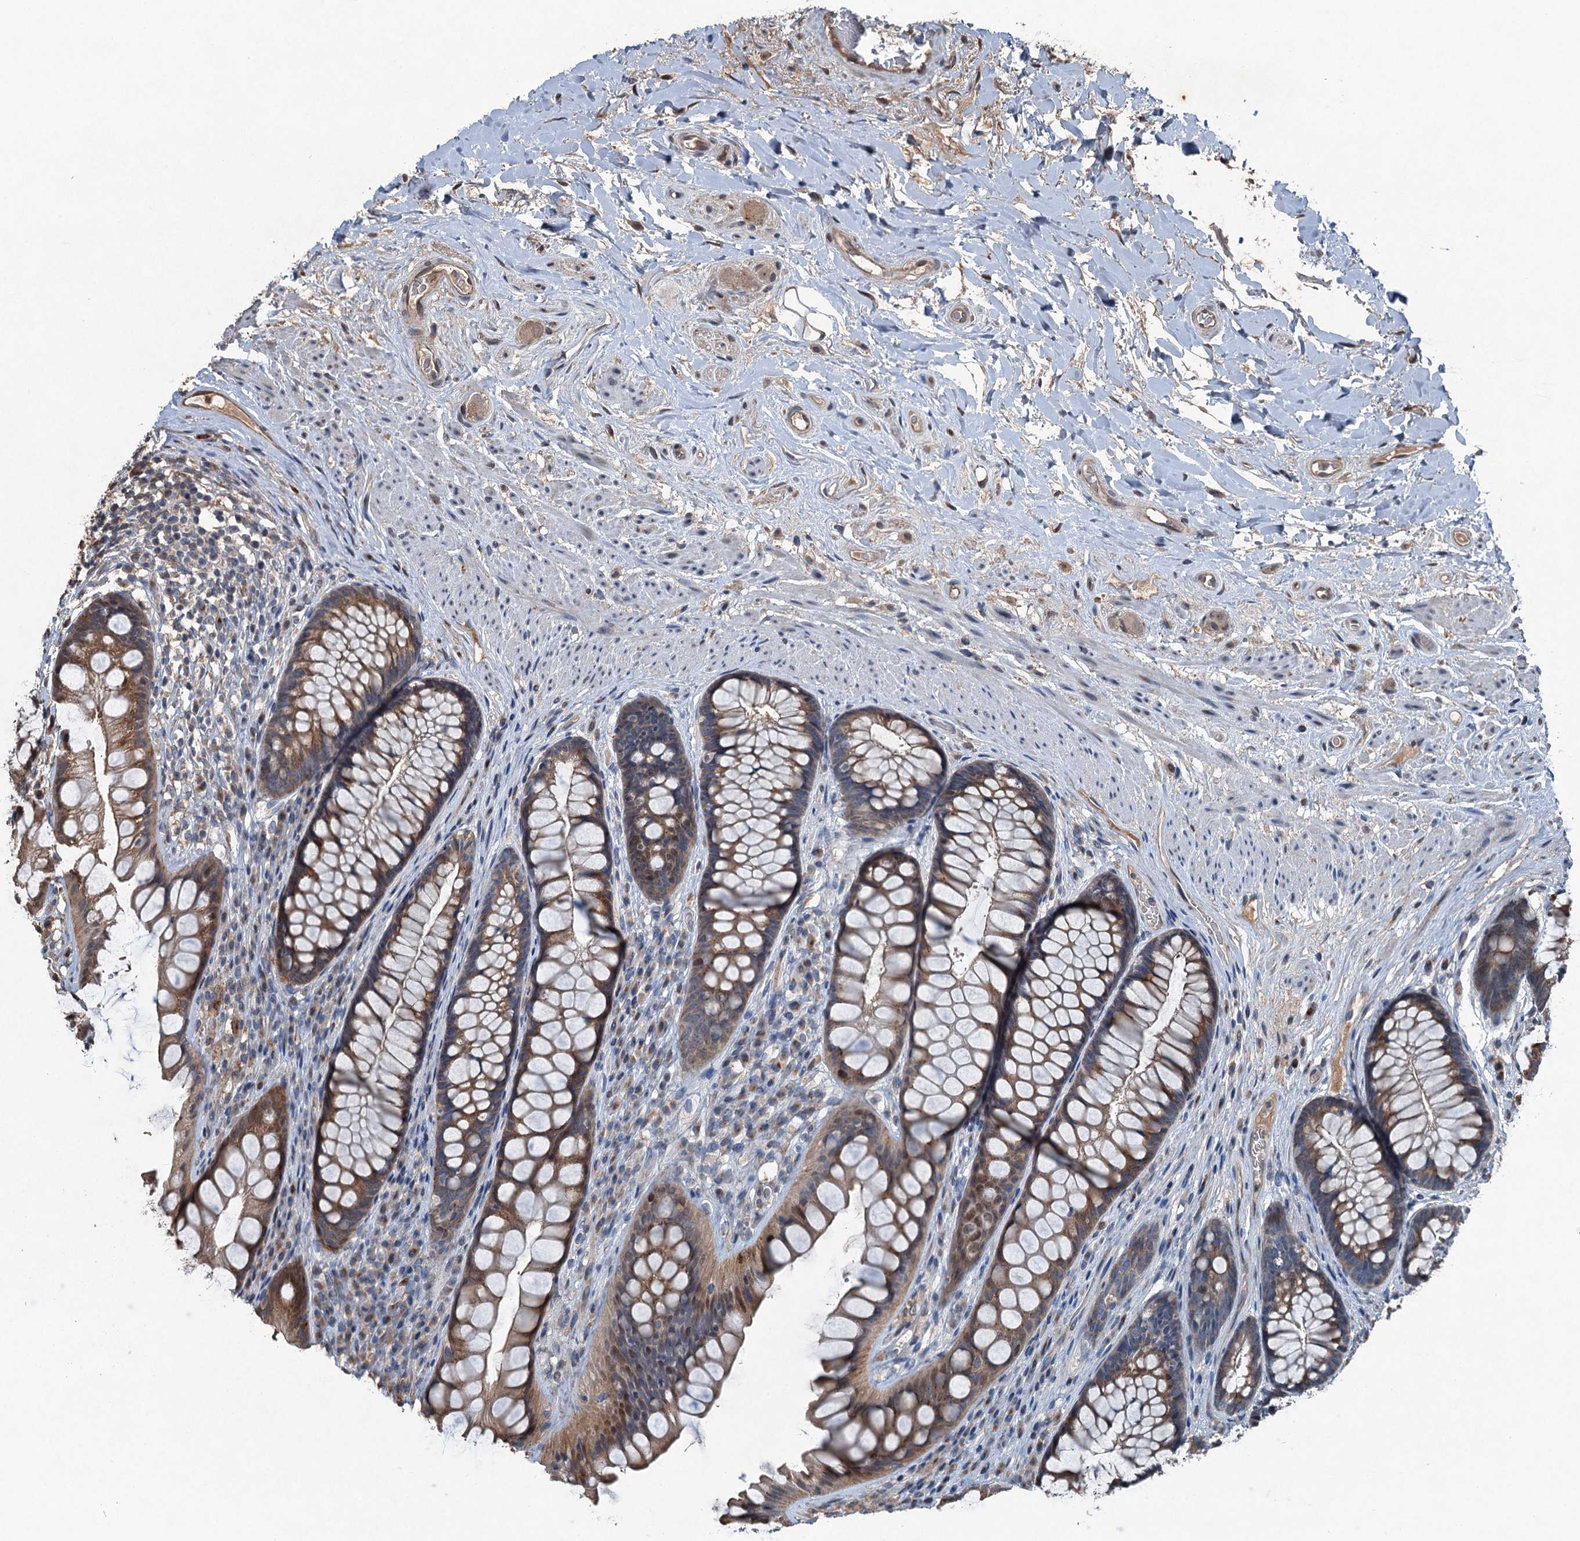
{"staining": {"intensity": "moderate", "quantity": "25%-75%", "location": "cytoplasmic/membranous,nuclear"}, "tissue": "rectum", "cell_type": "Glandular cells", "image_type": "normal", "snomed": [{"axis": "morphology", "description": "Normal tissue, NOS"}, {"axis": "topography", "description": "Rectum"}], "caption": "Immunohistochemical staining of unremarkable rectum demonstrates moderate cytoplasmic/membranous,nuclear protein positivity in approximately 25%-75% of glandular cells. (Stains: DAB (3,3'-diaminobenzidine) in brown, nuclei in blue, Microscopy: brightfield microscopy at high magnification).", "gene": "NAA60", "patient": {"sex": "male", "age": 74}}